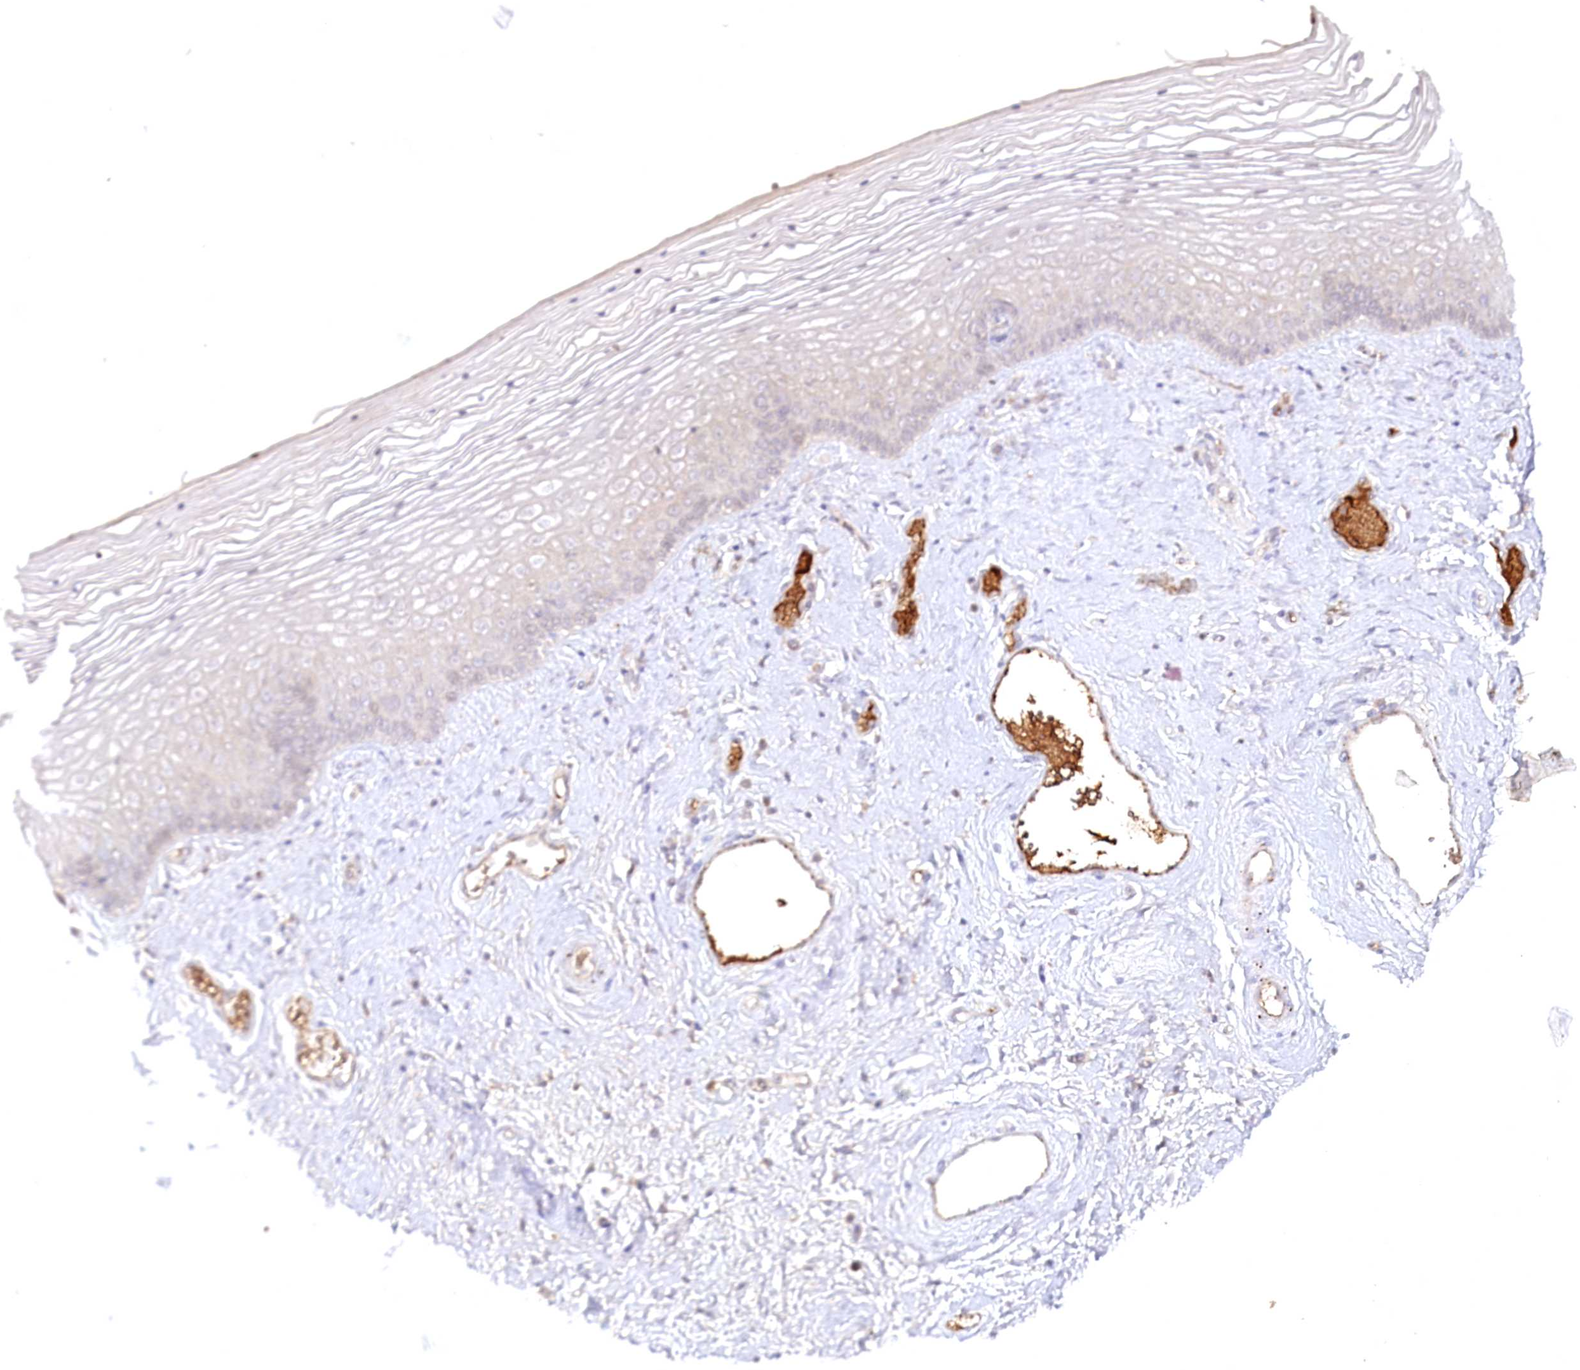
{"staining": {"intensity": "weak", "quantity": "25%-75%", "location": "cytoplasmic/membranous"}, "tissue": "vagina", "cell_type": "Squamous epithelial cells", "image_type": "normal", "snomed": [{"axis": "morphology", "description": "Normal tissue, NOS"}, {"axis": "topography", "description": "Vagina"}], "caption": "A brown stain shows weak cytoplasmic/membranous expression of a protein in squamous epithelial cells of benign human vagina.", "gene": "PSAPL1", "patient": {"sex": "female", "age": 46}}